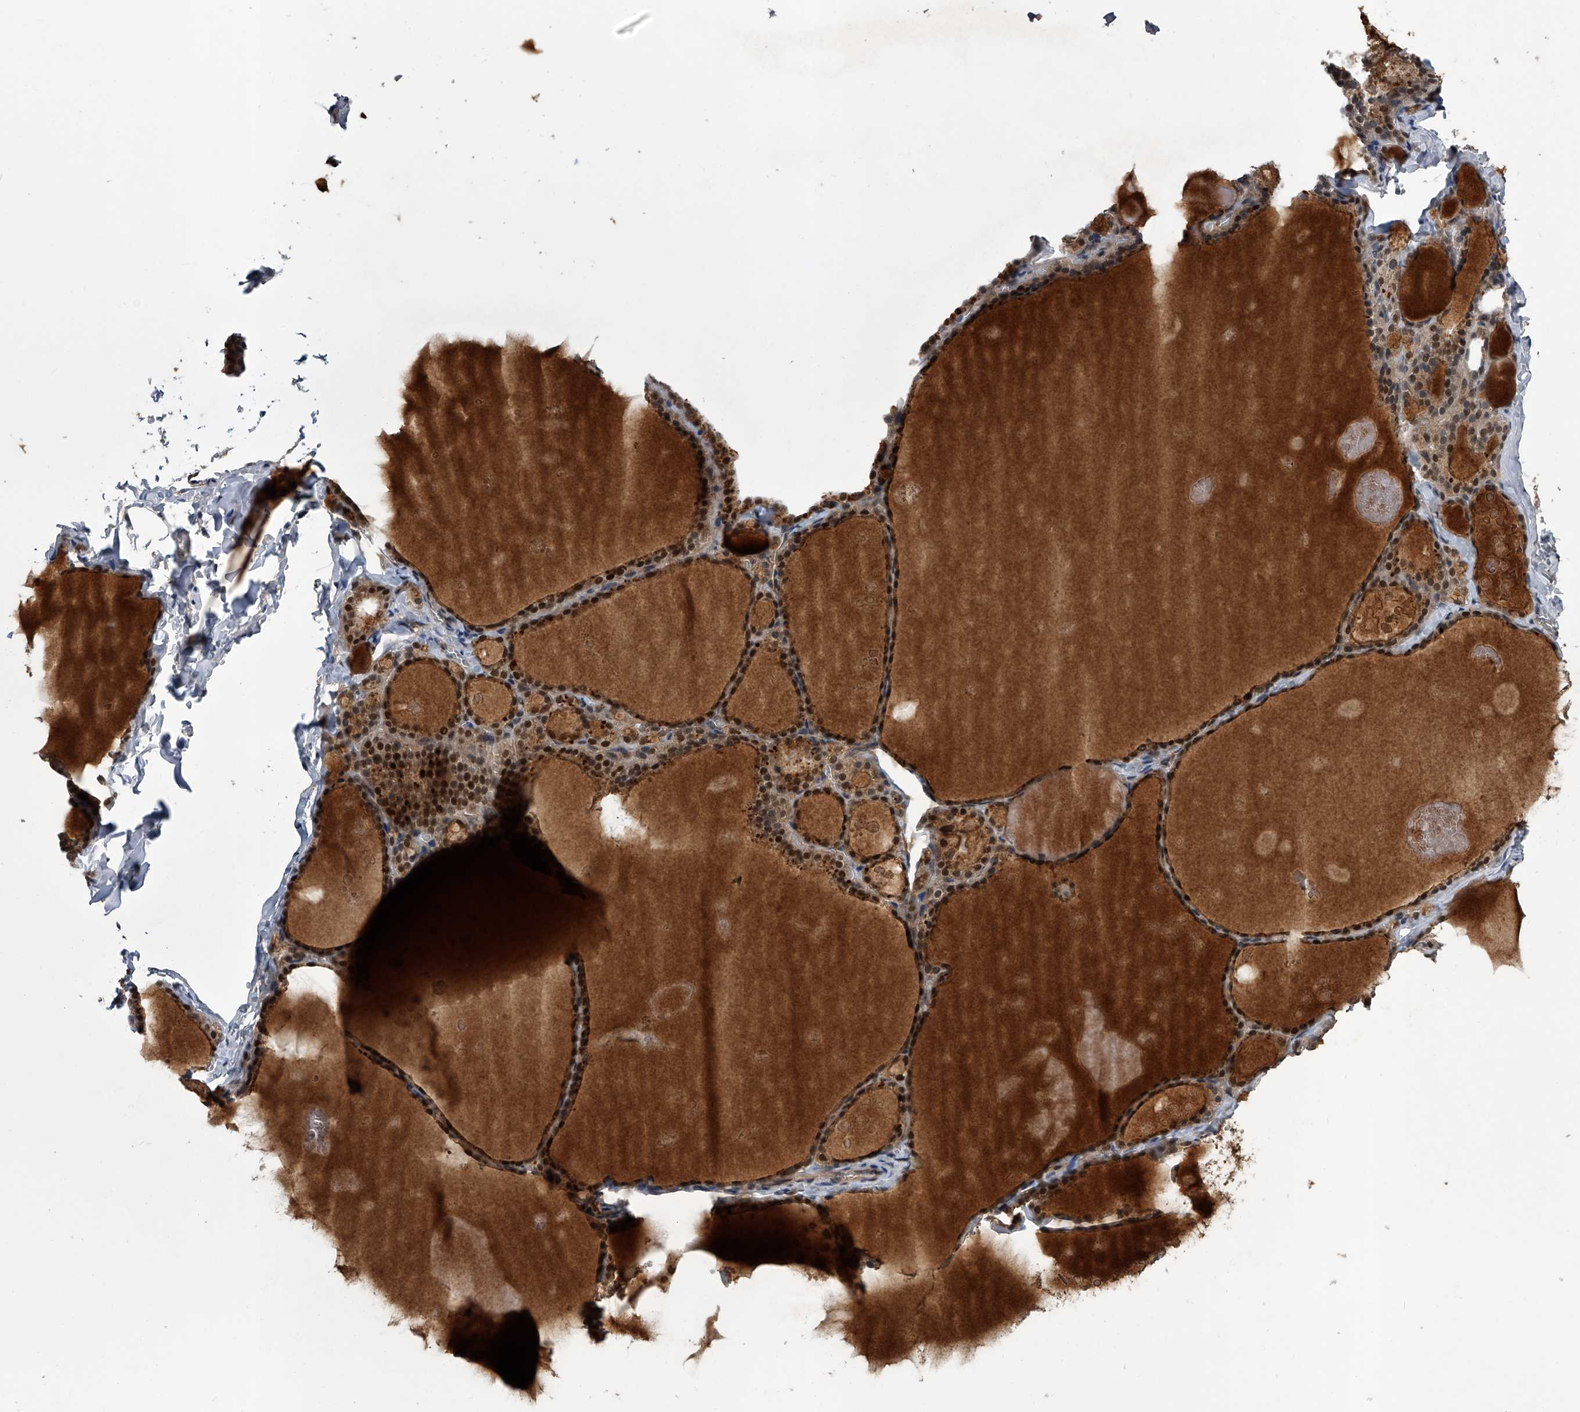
{"staining": {"intensity": "moderate", "quantity": ">75%", "location": "cytoplasmic/membranous,nuclear"}, "tissue": "thyroid gland", "cell_type": "Glandular cells", "image_type": "normal", "snomed": [{"axis": "morphology", "description": "Normal tissue, NOS"}, {"axis": "topography", "description": "Thyroid gland"}], "caption": "Benign thyroid gland demonstrates moderate cytoplasmic/membranous,nuclear positivity in about >75% of glandular cells (IHC, brightfield microscopy, high magnification)..", "gene": "SLC12A8", "patient": {"sex": "male", "age": 56}}